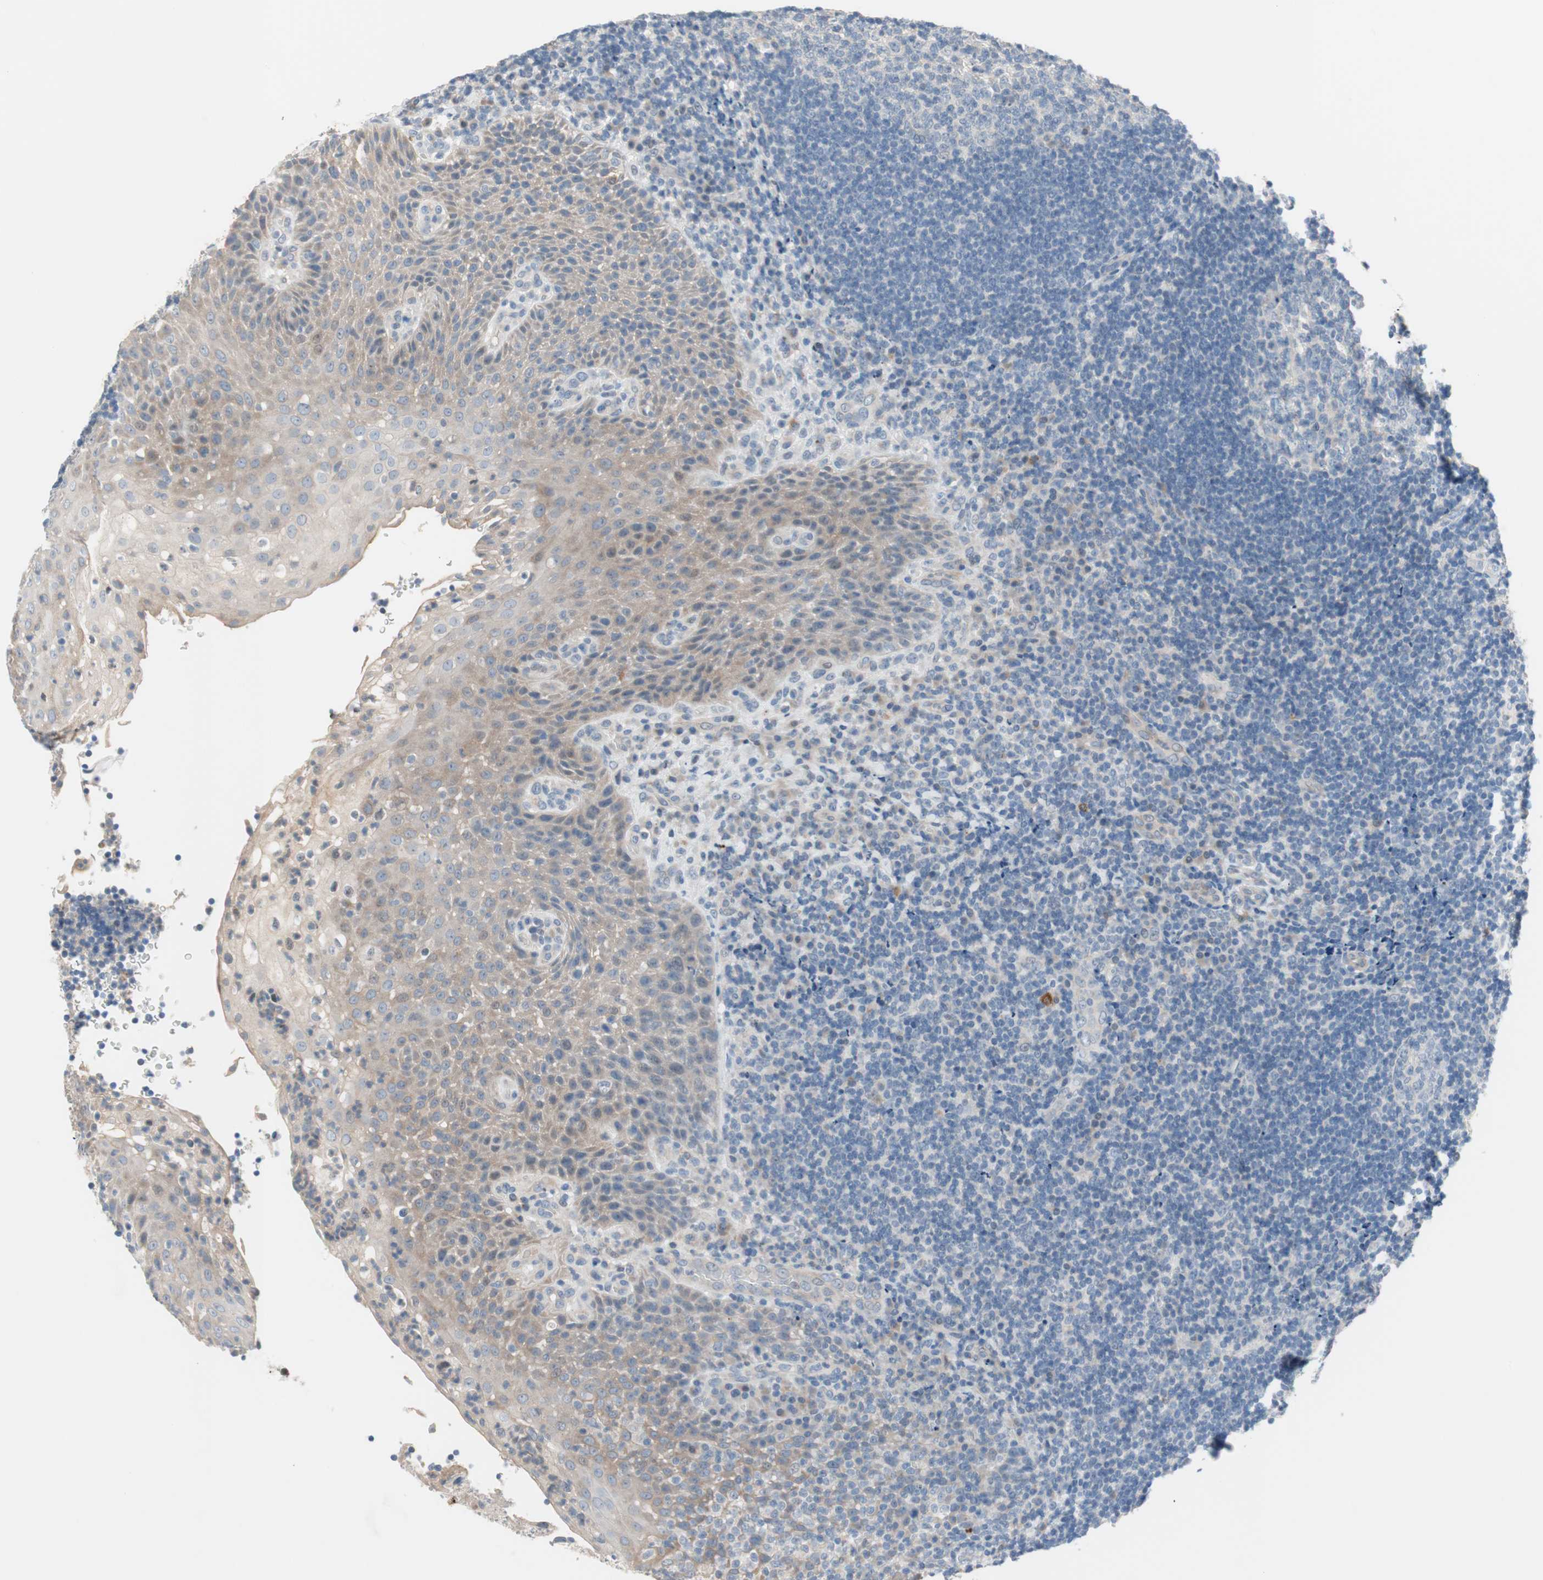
{"staining": {"intensity": "negative", "quantity": "none", "location": "none"}, "tissue": "lymphoma", "cell_type": "Tumor cells", "image_type": "cancer", "snomed": [{"axis": "morphology", "description": "Malignant lymphoma, non-Hodgkin's type, High grade"}, {"axis": "topography", "description": "Tonsil"}], "caption": "Tumor cells show no significant expression in malignant lymphoma, non-Hodgkin's type (high-grade).", "gene": "PDZK1", "patient": {"sex": "female", "age": 36}}